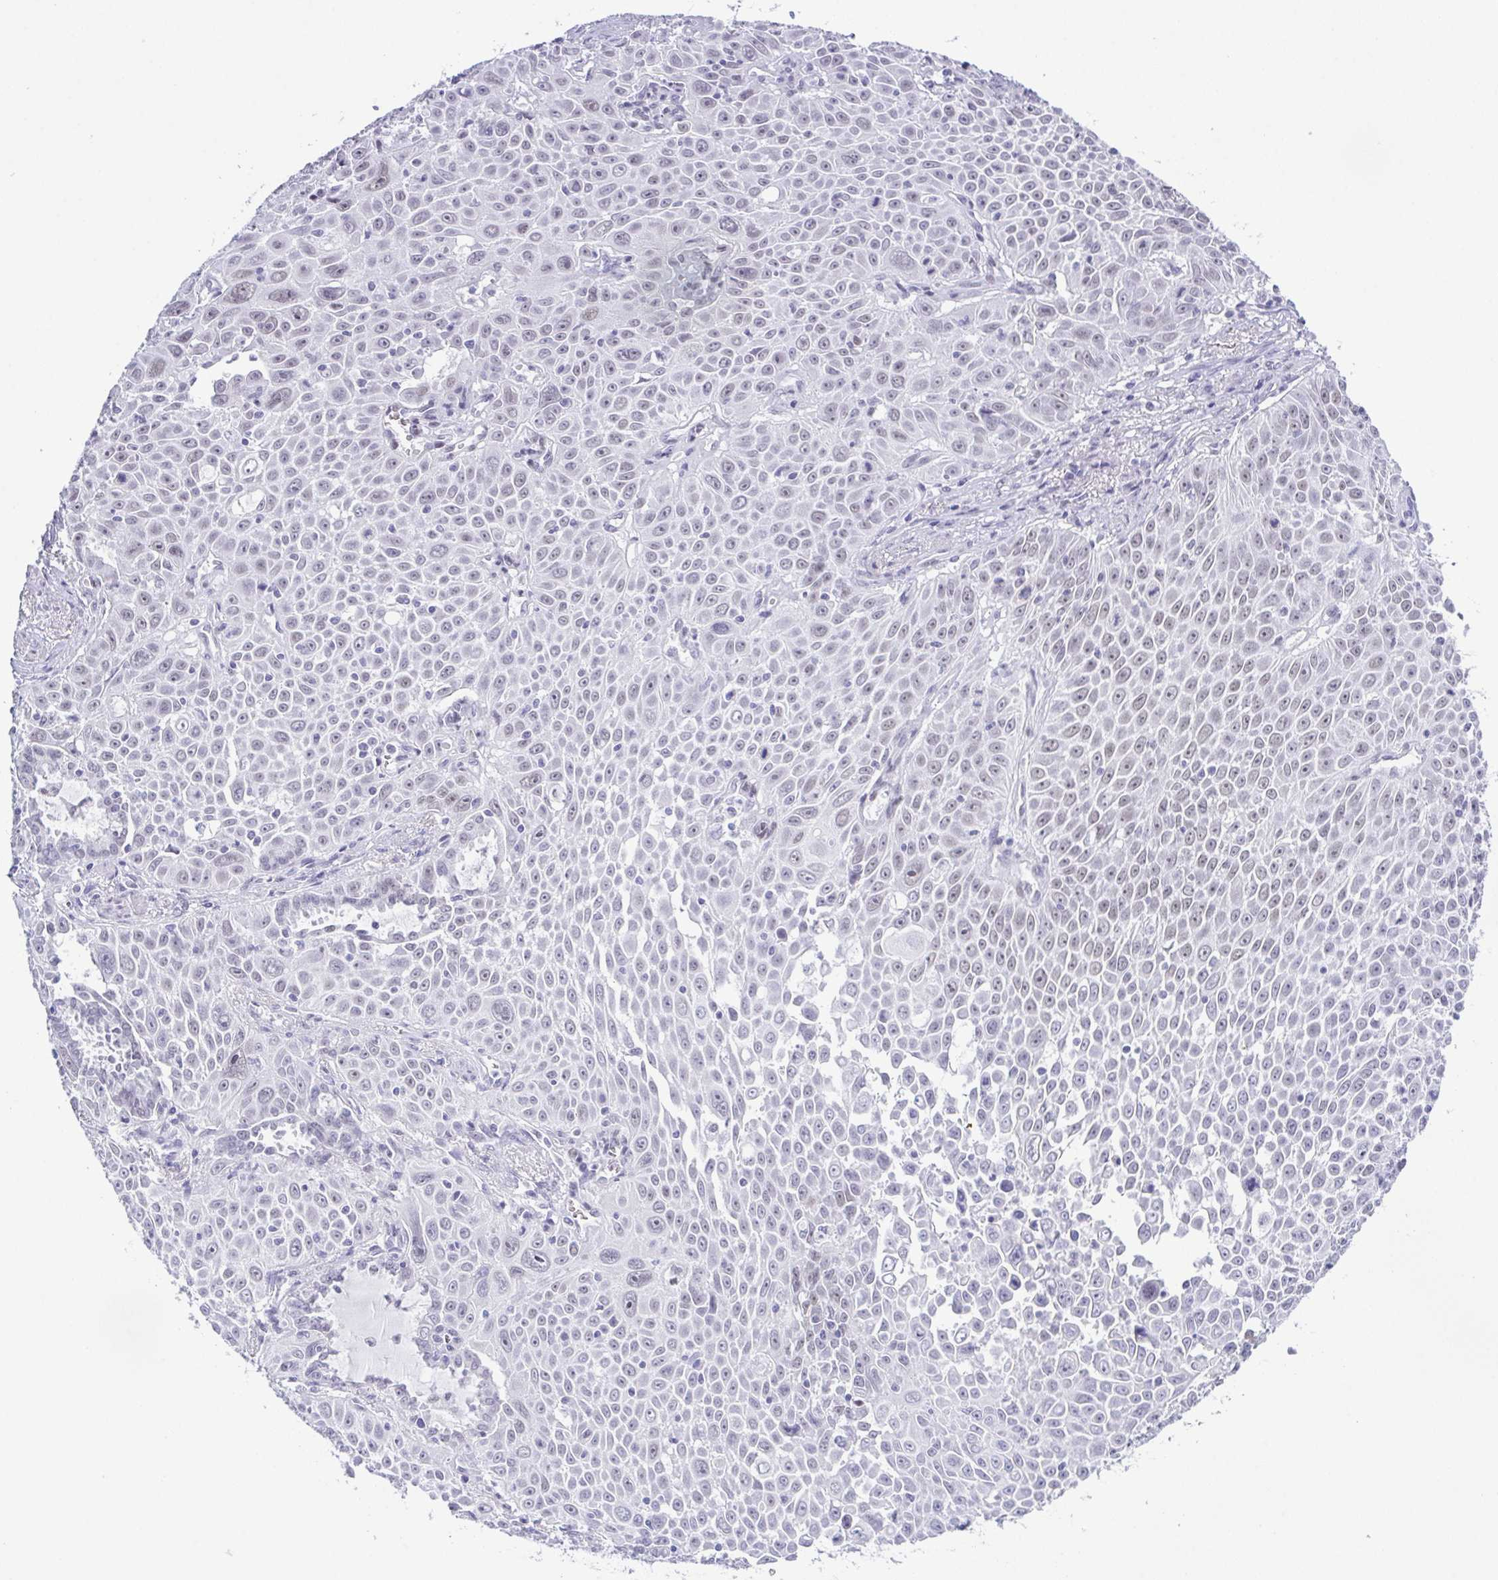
{"staining": {"intensity": "negative", "quantity": "none", "location": "none"}, "tissue": "lung cancer", "cell_type": "Tumor cells", "image_type": "cancer", "snomed": [{"axis": "morphology", "description": "Squamous cell carcinoma, NOS"}, {"axis": "morphology", "description": "Squamous cell carcinoma, metastatic, NOS"}, {"axis": "topography", "description": "Lymph node"}, {"axis": "topography", "description": "Lung"}], "caption": "Tumor cells are negative for protein expression in human lung cancer (metastatic squamous cell carcinoma).", "gene": "SUGP2", "patient": {"sex": "female", "age": 62}}